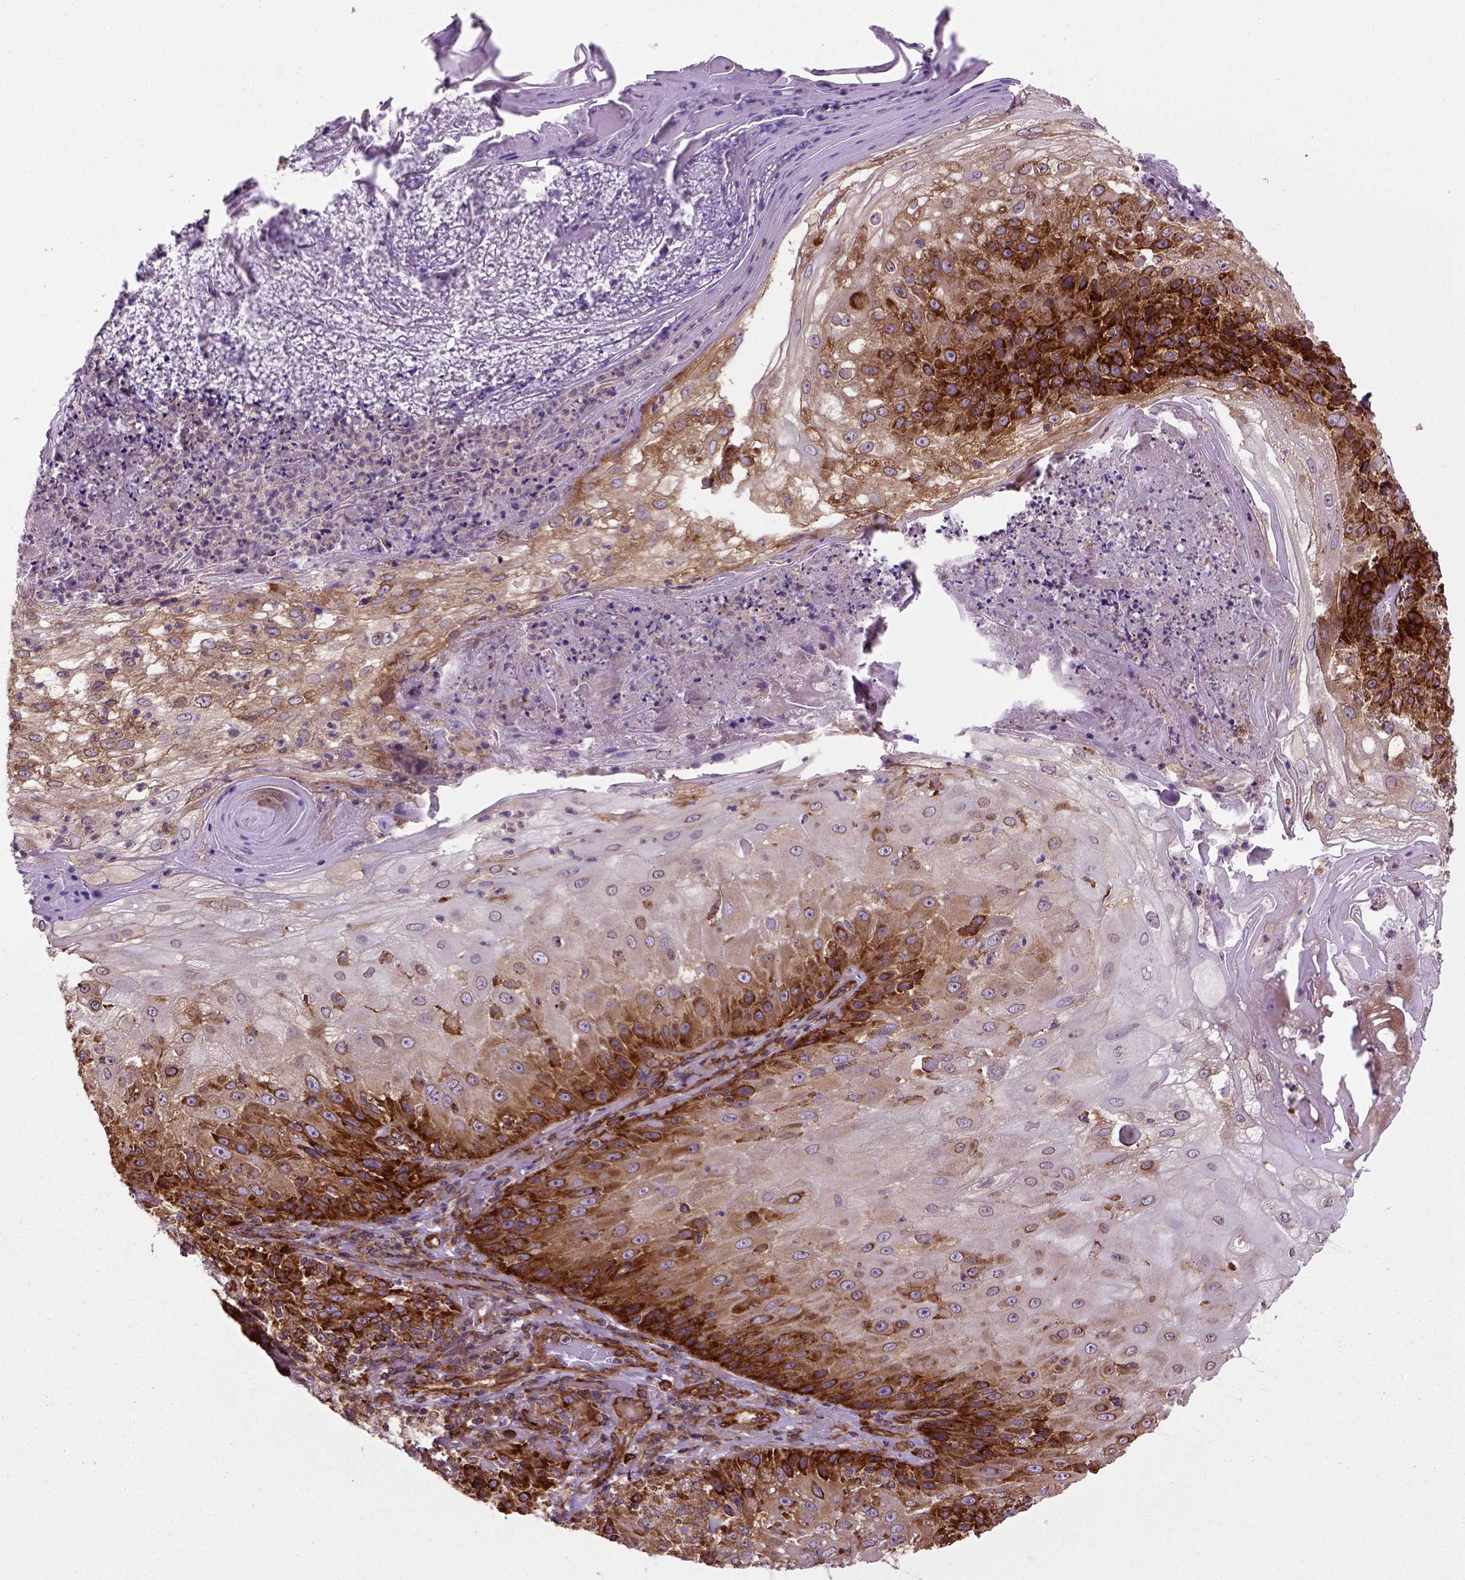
{"staining": {"intensity": "strong", "quantity": ">75%", "location": "cytoplasmic/membranous"}, "tissue": "skin cancer", "cell_type": "Tumor cells", "image_type": "cancer", "snomed": [{"axis": "morphology", "description": "Normal tissue, NOS"}, {"axis": "morphology", "description": "Squamous cell carcinoma, NOS"}, {"axis": "topography", "description": "Skin"}], "caption": "Squamous cell carcinoma (skin) stained with a brown dye reveals strong cytoplasmic/membranous positive expression in approximately >75% of tumor cells.", "gene": "CAPRIN1", "patient": {"sex": "female", "age": 83}}